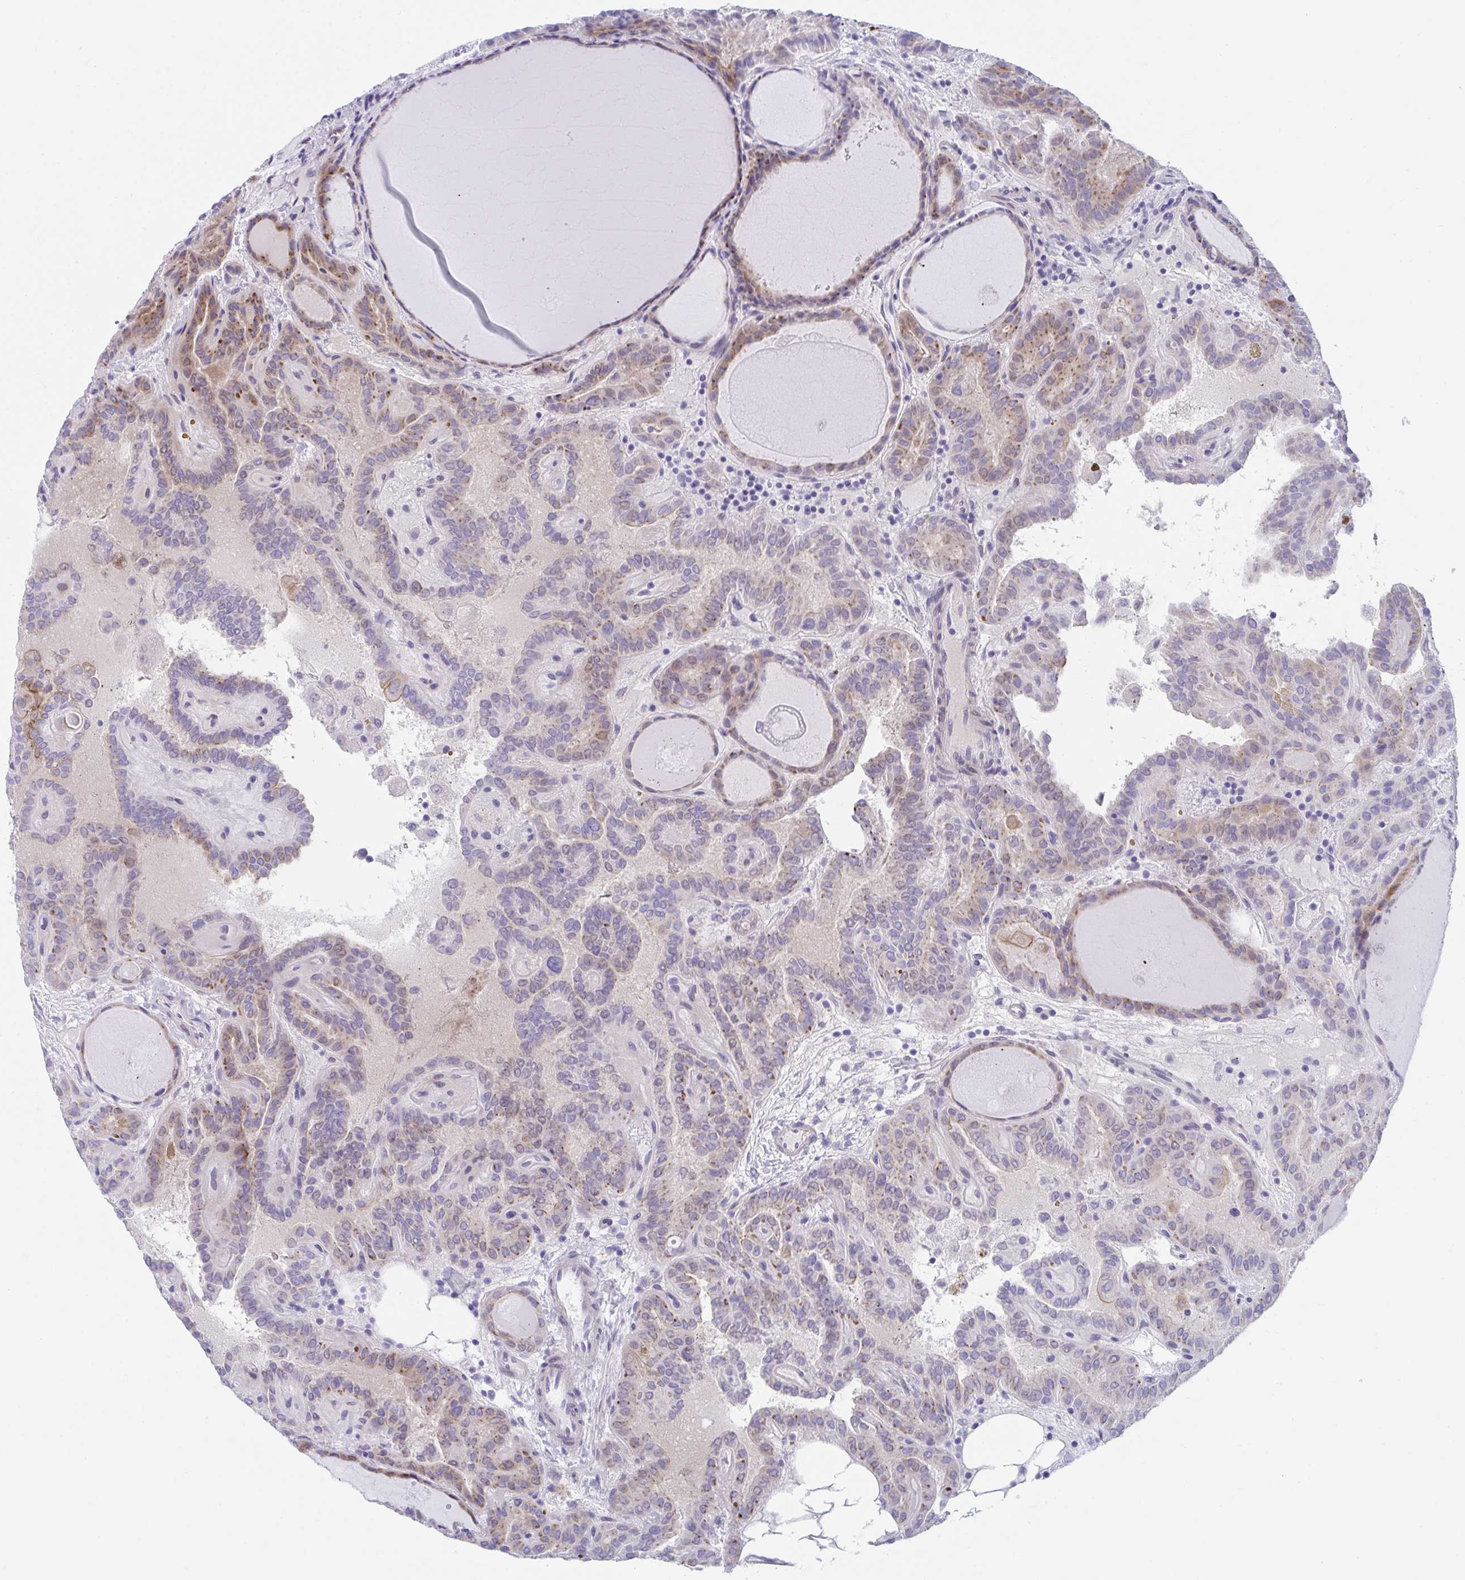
{"staining": {"intensity": "moderate", "quantity": "25%-75%", "location": "cytoplasmic/membranous"}, "tissue": "thyroid cancer", "cell_type": "Tumor cells", "image_type": "cancer", "snomed": [{"axis": "morphology", "description": "Papillary adenocarcinoma, NOS"}, {"axis": "topography", "description": "Thyroid gland"}], "caption": "A micrograph of human thyroid cancer (papillary adenocarcinoma) stained for a protein exhibits moderate cytoplasmic/membranous brown staining in tumor cells.", "gene": "TTC30B", "patient": {"sex": "female", "age": 46}}